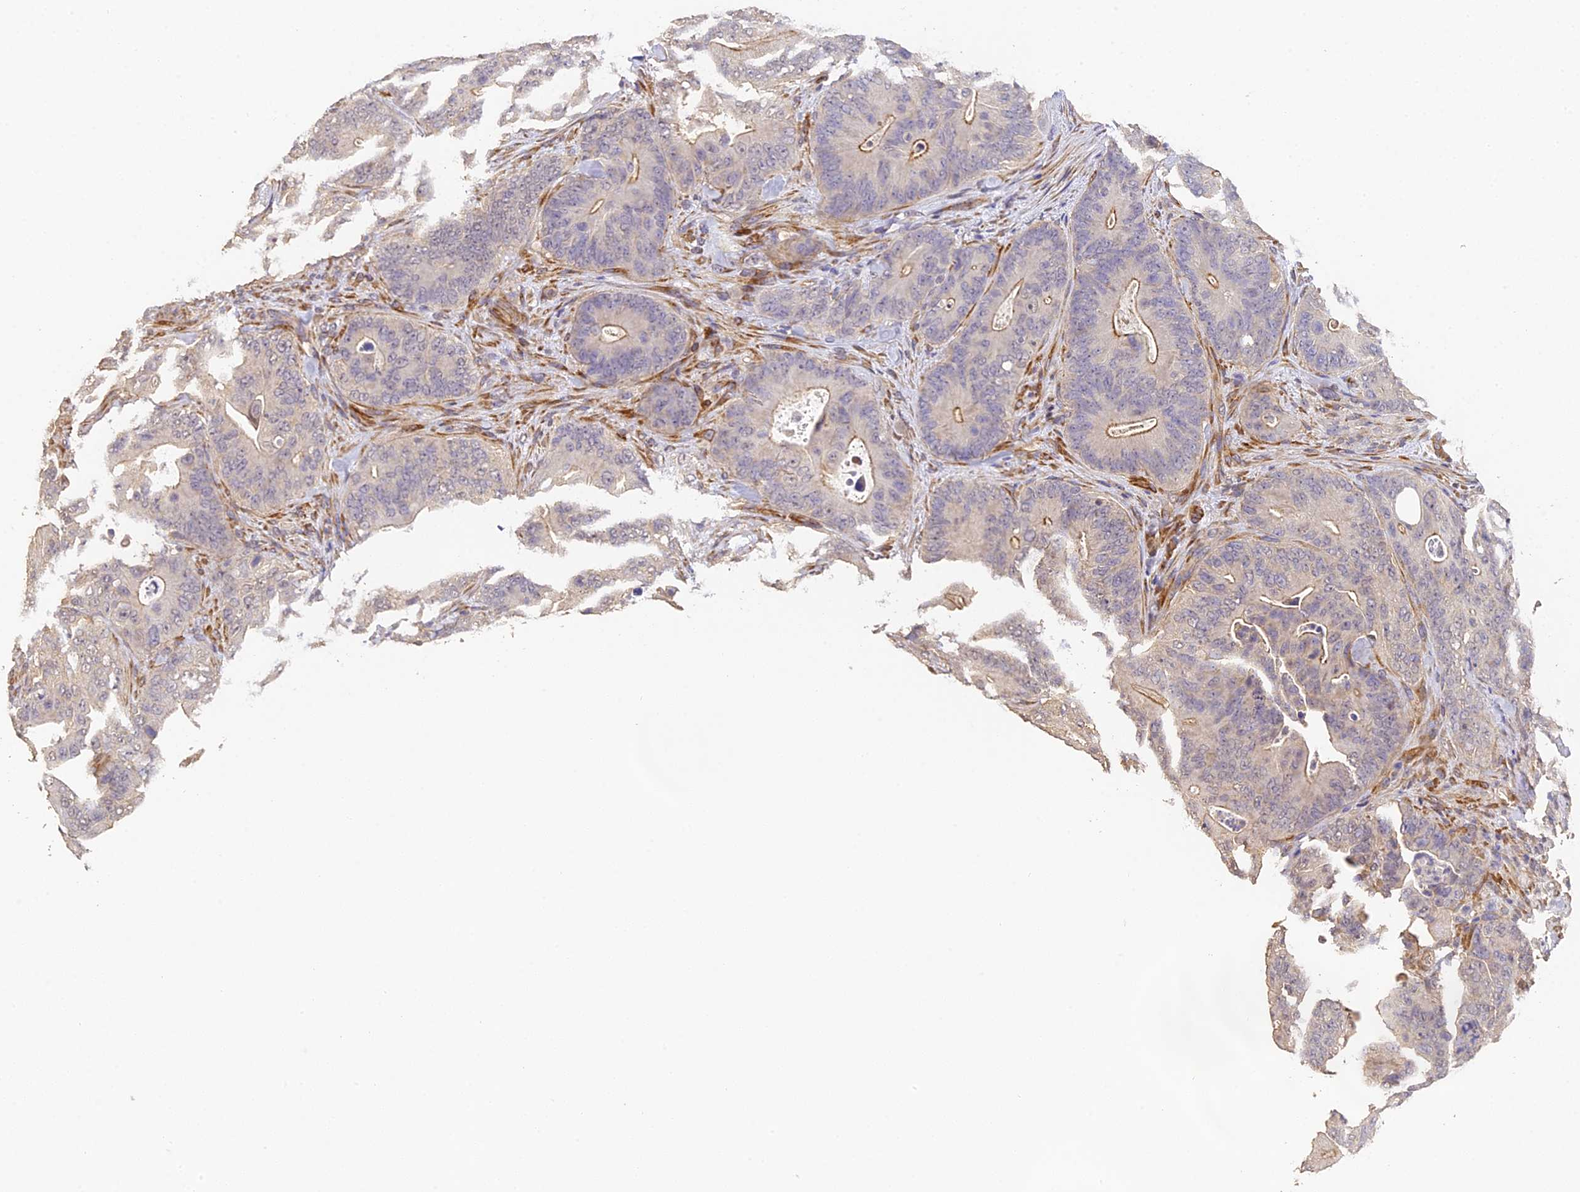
{"staining": {"intensity": "moderate", "quantity": "25%-75%", "location": "cytoplasmic/membranous"}, "tissue": "colorectal cancer", "cell_type": "Tumor cells", "image_type": "cancer", "snomed": [{"axis": "morphology", "description": "Normal tissue, NOS"}, {"axis": "topography", "description": "Colon"}], "caption": "Colorectal cancer tissue displays moderate cytoplasmic/membranous positivity in about 25%-75% of tumor cells, visualized by immunohistochemistry.", "gene": "SLC11A1", "patient": {"sex": "female", "age": 82}}